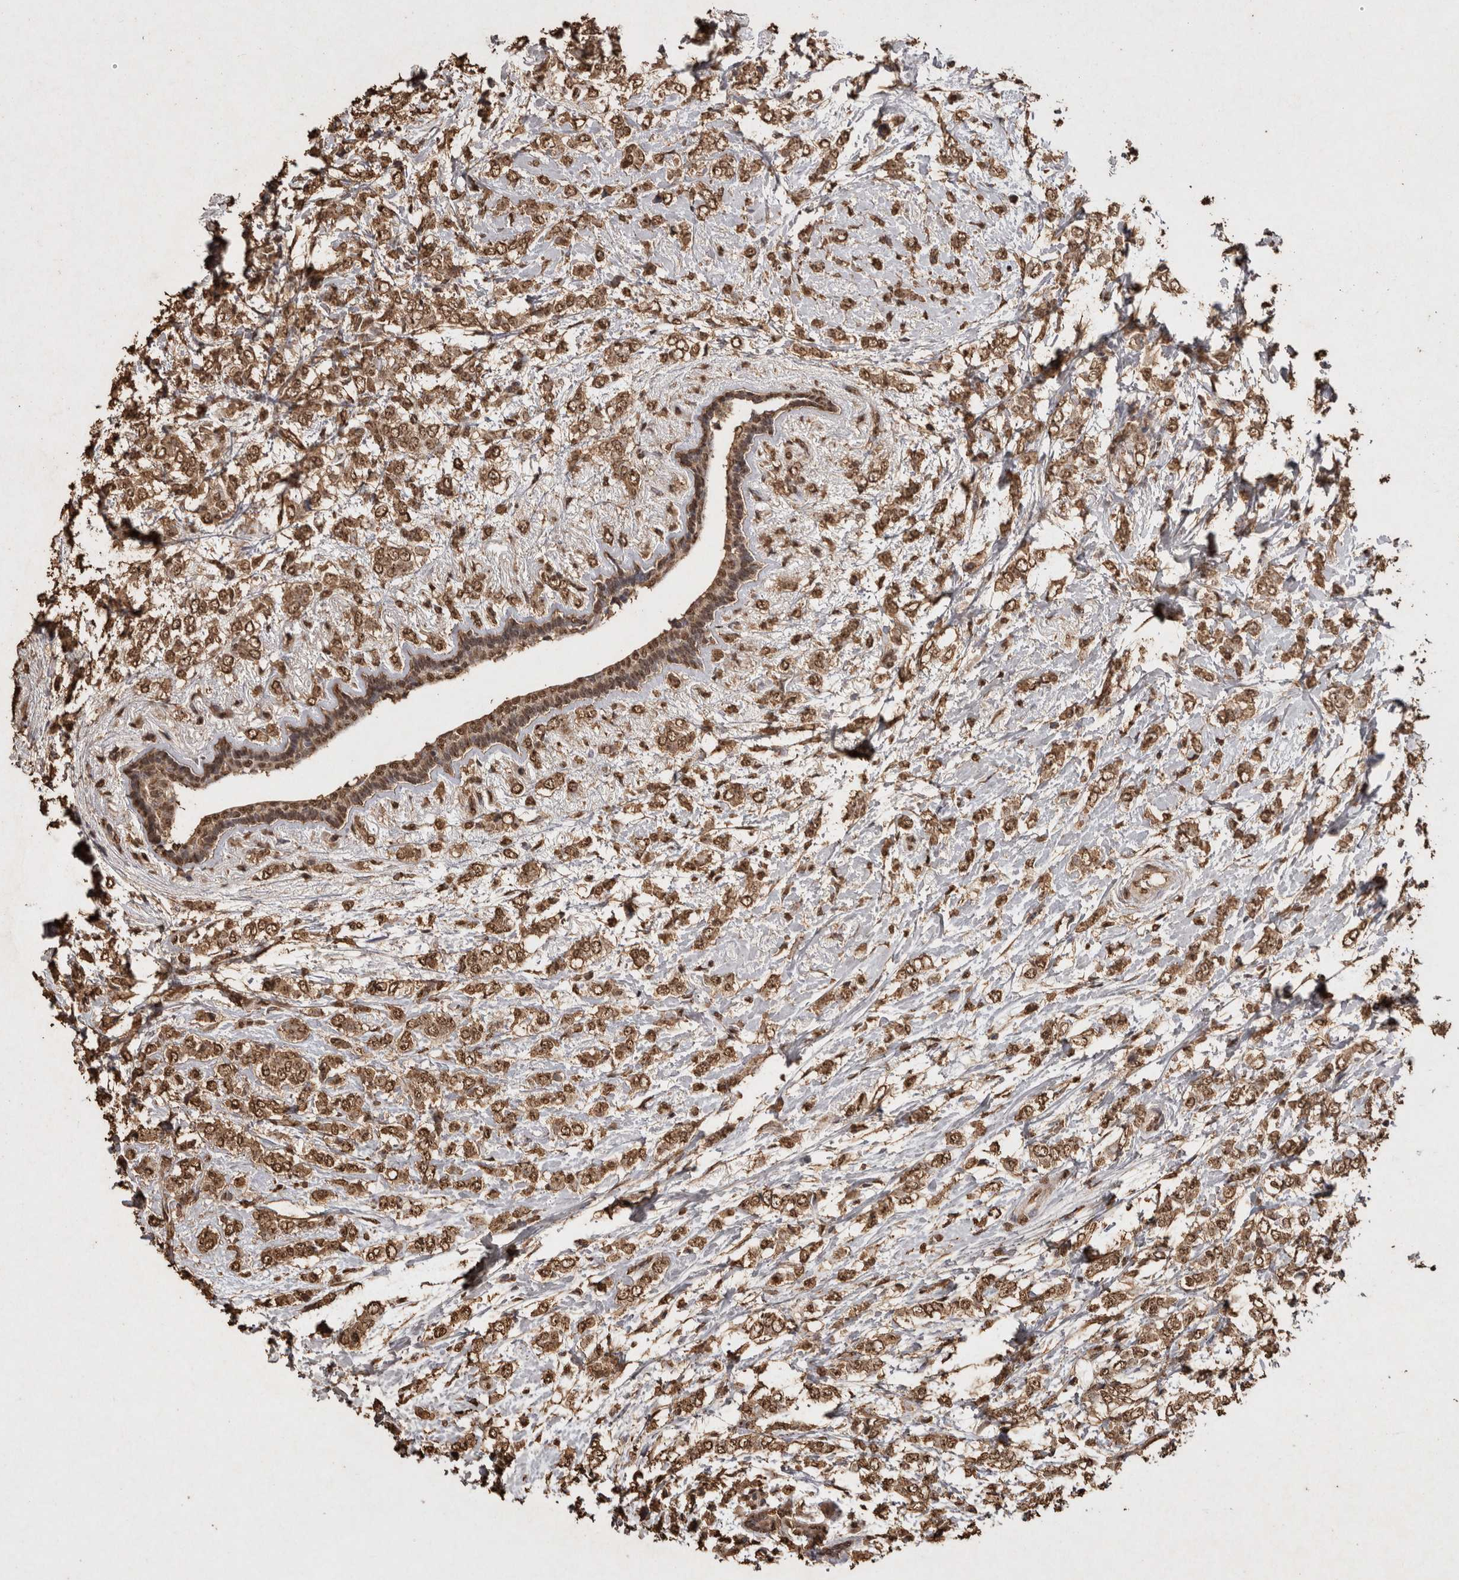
{"staining": {"intensity": "moderate", "quantity": ">75%", "location": "cytoplasmic/membranous,nuclear"}, "tissue": "breast cancer", "cell_type": "Tumor cells", "image_type": "cancer", "snomed": [{"axis": "morphology", "description": "Normal tissue, NOS"}, {"axis": "morphology", "description": "Lobular carcinoma"}, {"axis": "topography", "description": "Breast"}], "caption": "A brown stain highlights moderate cytoplasmic/membranous and nuclear positivity of a protein in human breast lobular carcinoma tumor cells.", "gene": "FSTL3", "patient": {"sex": "female", "age": 47}}